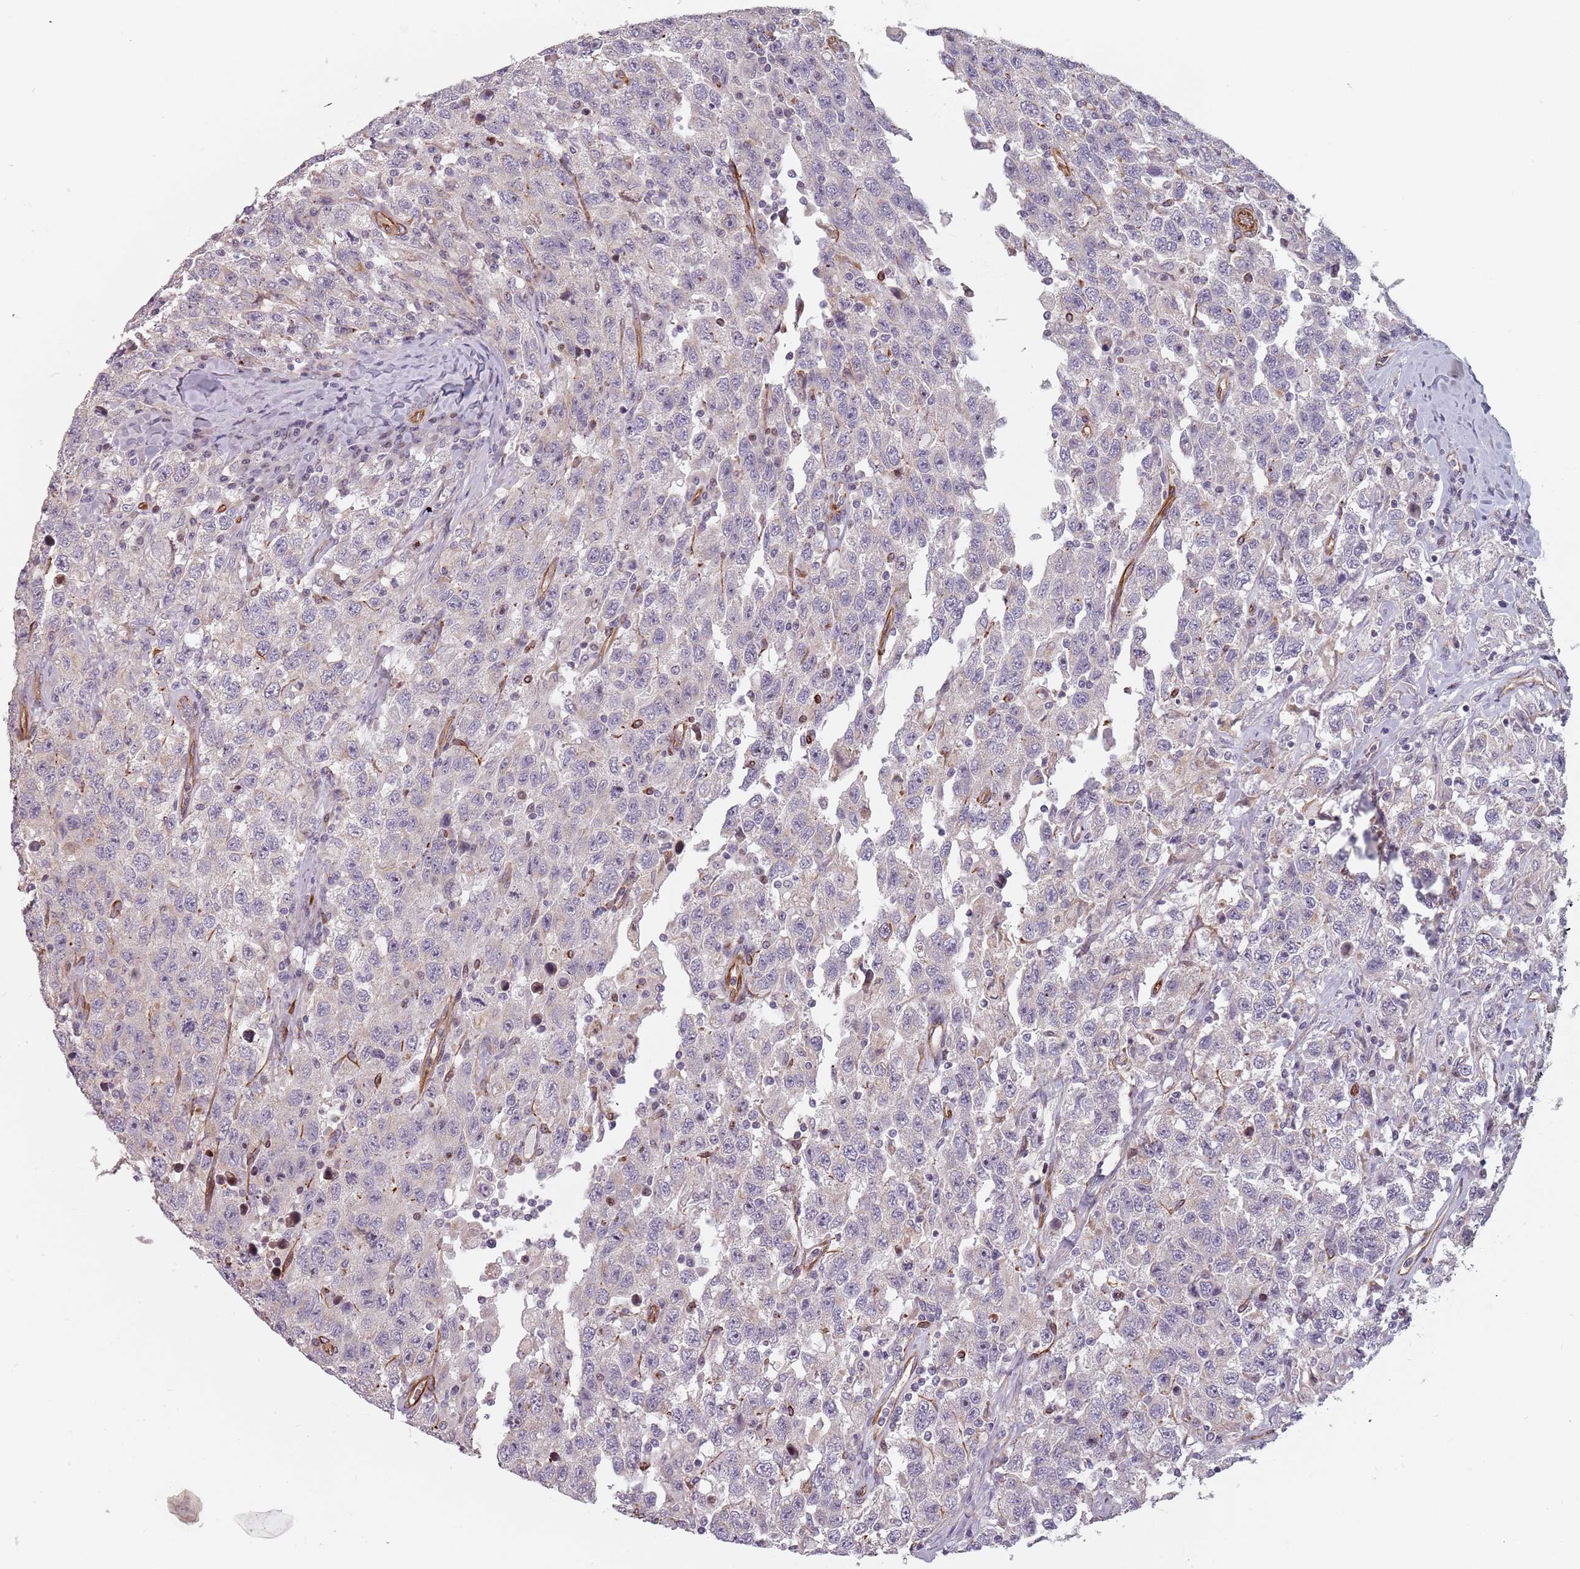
{"staining": {"intensity": "negative", "quantity": "none", "location": "none"}, "tissue": "testis cancer", "cell_type": "Tumor cells", "image_type": "cancer", "snomed": [{"axis": "morphology", "description": "Seminoma, NOS"}, {"axis": "topography", "description": "Testis"}], "caption": "Immunohistochemistry of human testis cancer shows no positivity in tumor cells. (DAB immunohistochemistry with hematoxylin counter stain).", "gene": "GAS2L3", "patient": {"sex": "male", "age": 65}}